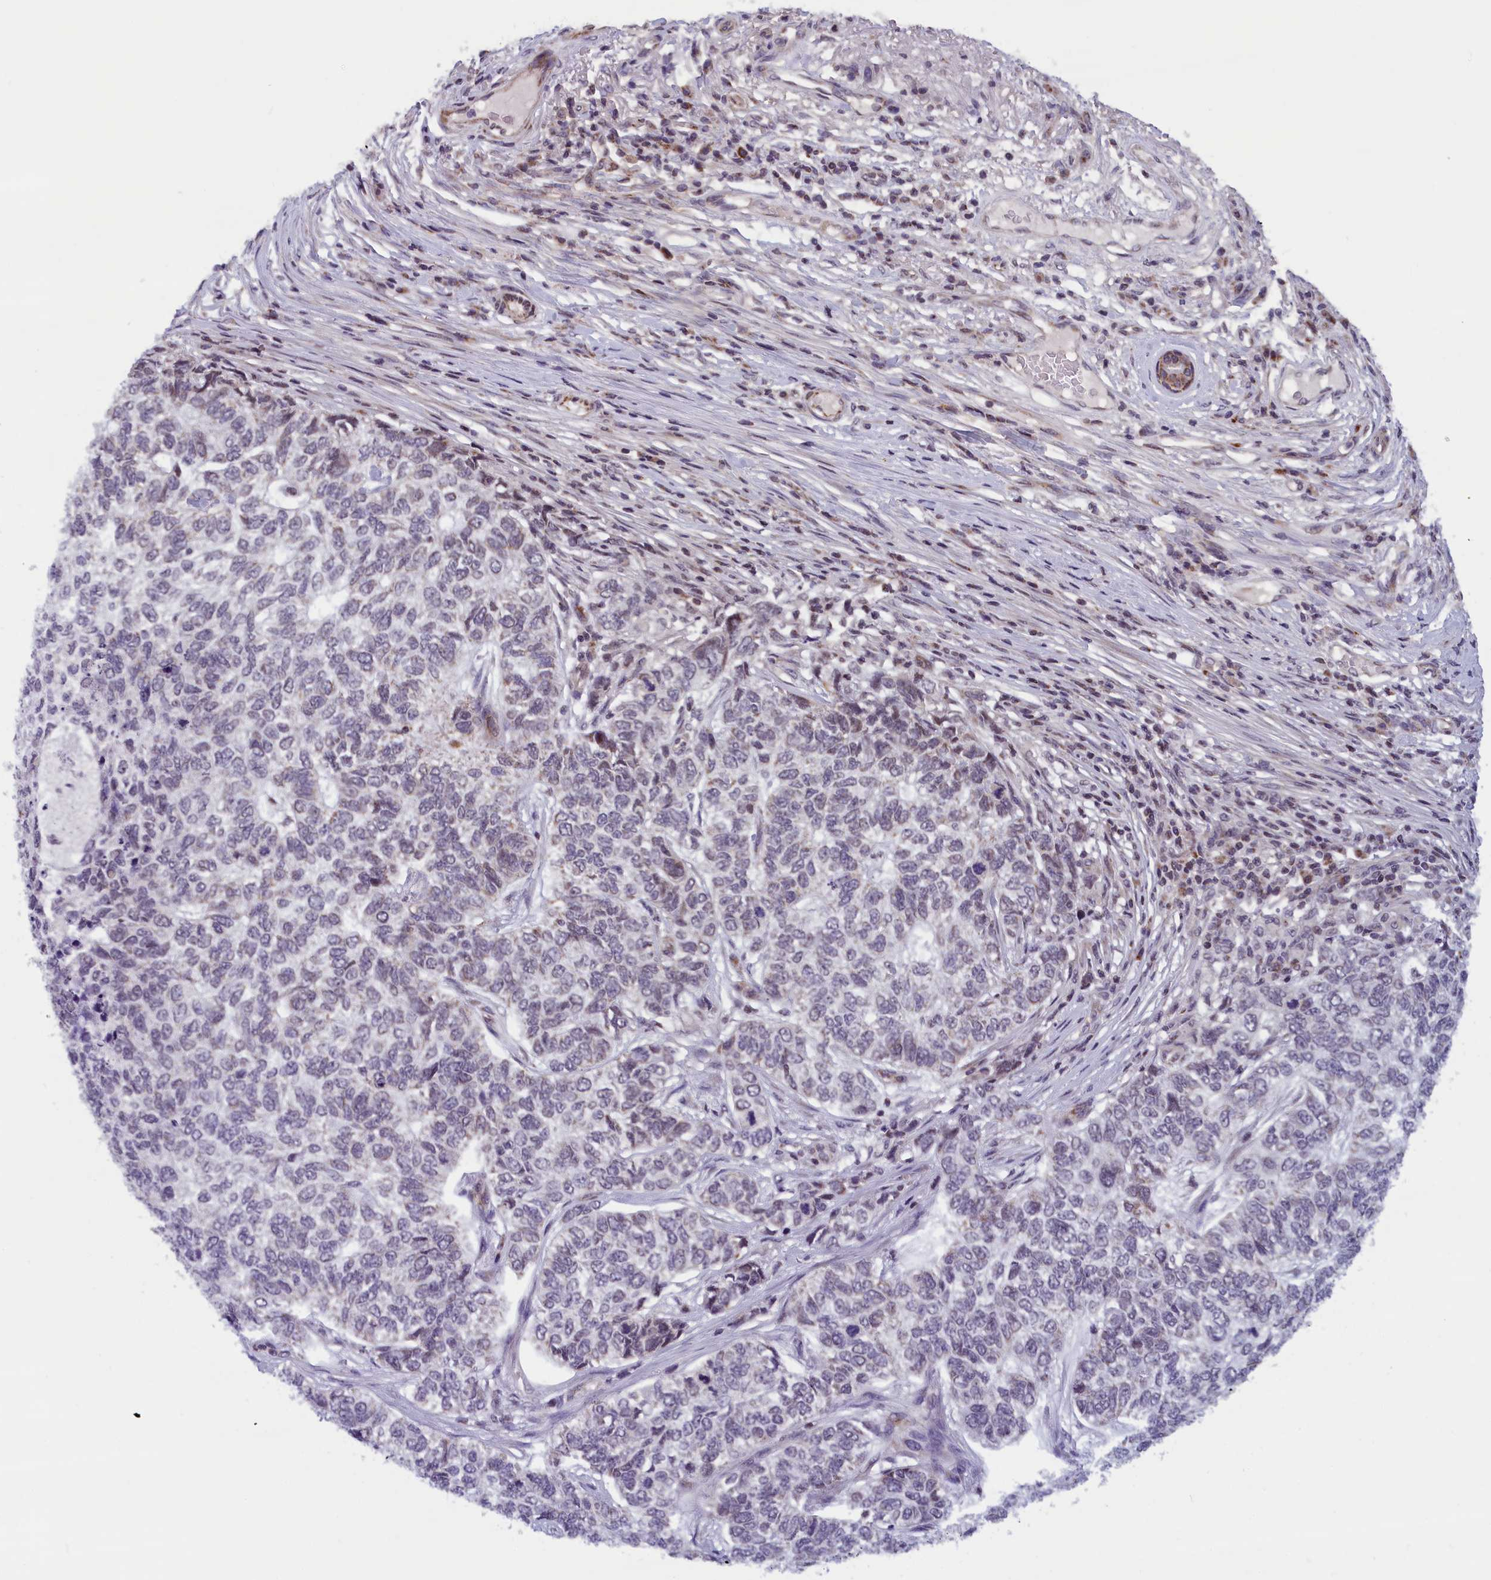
{"staining": {"intensity": "negative", "quantity": "none", "location": "none"}, "tissue": "skin cancer", "cell_type": "Tumor cells", "image_type": "cancer", "snomed": [{"axis": "morphology", "description": "Basal cell carcinoma"}, {"axis": "topography", "description": "Skin"}], "caption": "This is an IHC image of skin cancer (basal cell carcinoma). There is no expression in tumor cells.", "gene": "KCNK6", "patient": {"sex": "female", "age": 65}}